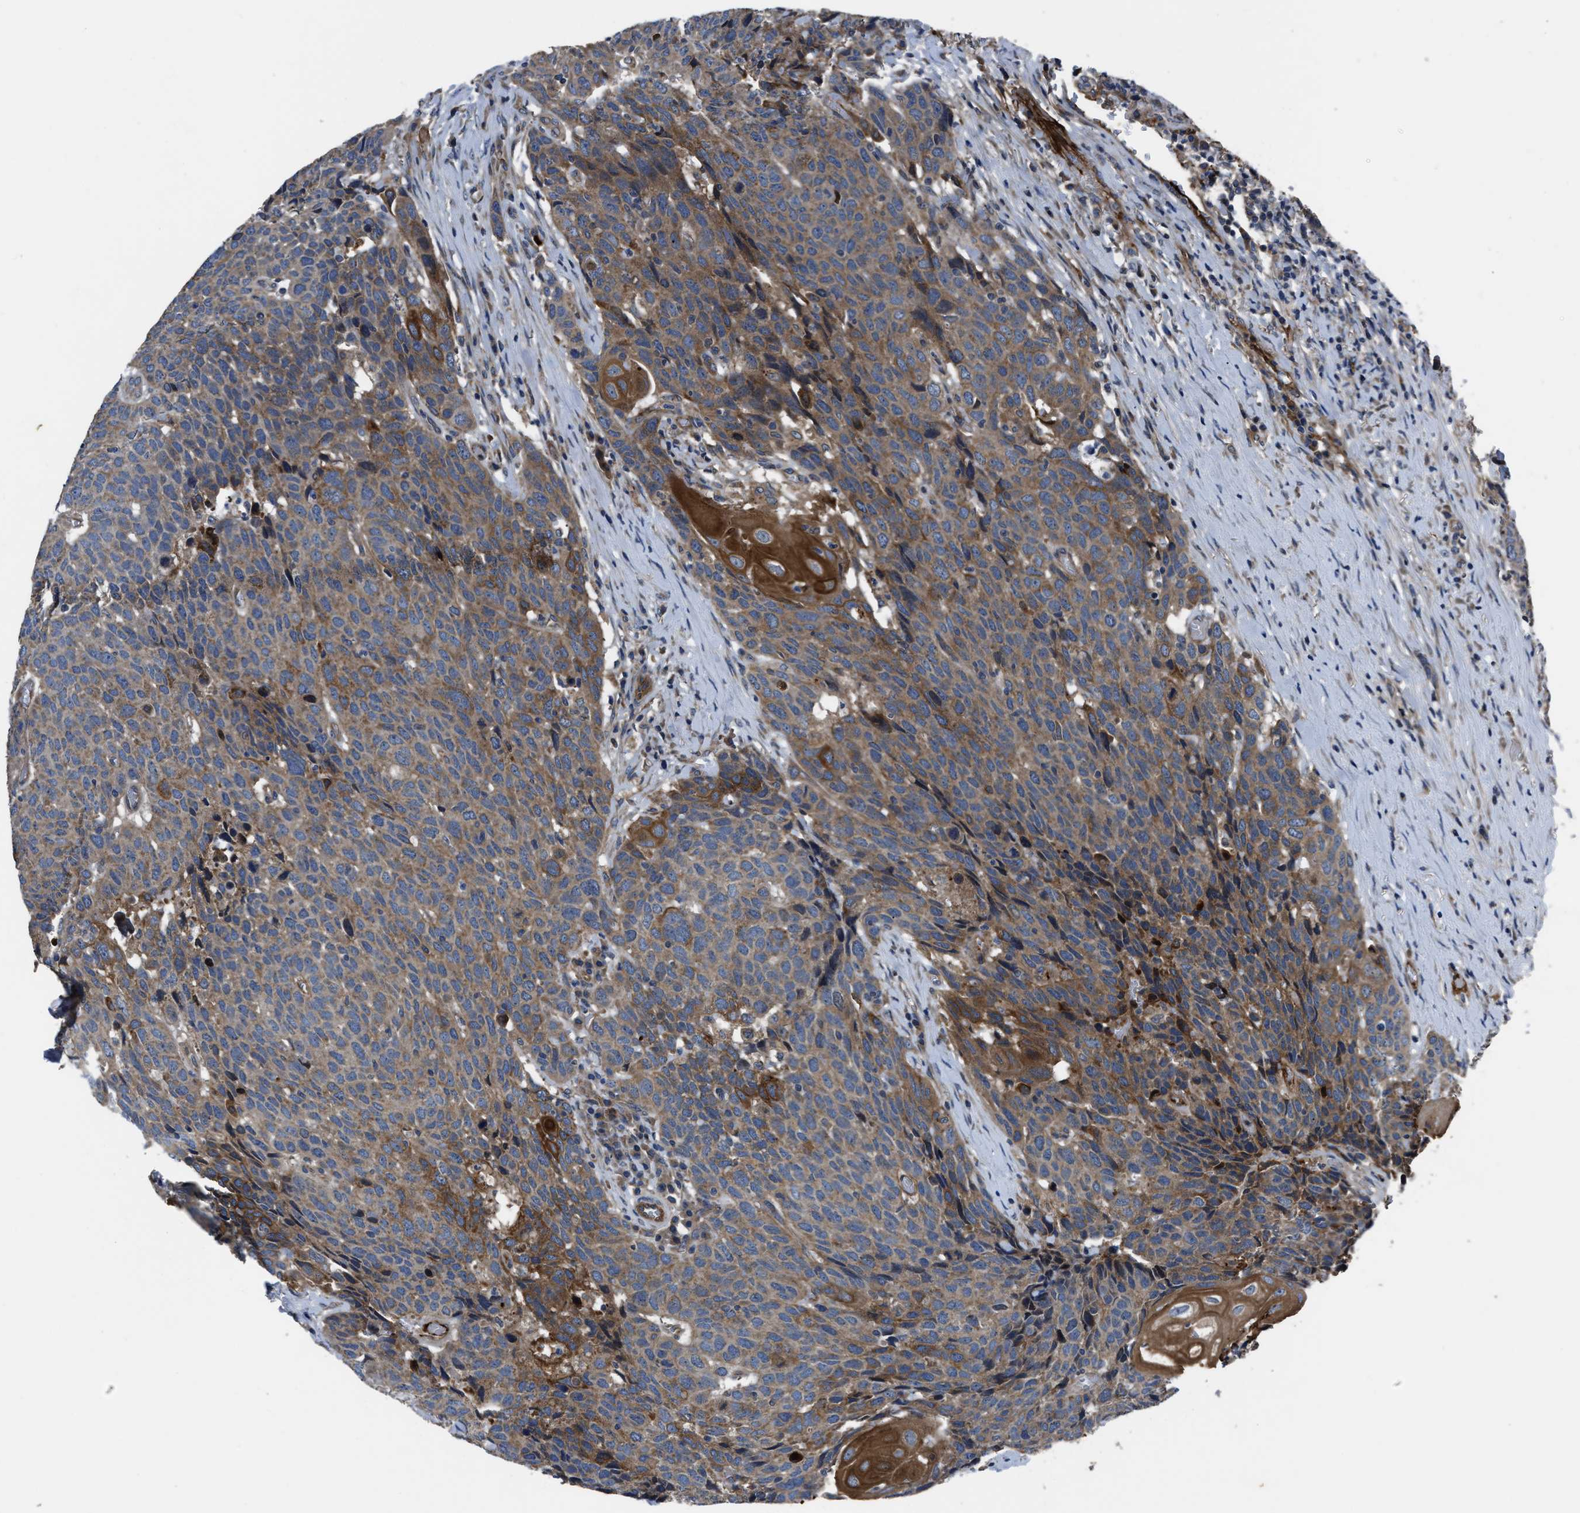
{"staining": {"intensity": "moderate", "quantity": ">75%", "location": "cytoplasmic/membranous"}, "tissue": "head and neck cancer", "cell_type": "Tumor cells", "image_type": "cancer", "snomed": [{"axis": "morphology", "description": "Squamous cell carcinoma, NOS"}, {"axis": "topography", "description": "Head-Neck"}], "caption": "Brown immunohistochemical staining in human head and neck squamous cell carcinoma demonstrates moderate cytoplasmic/membranous expression in approximately >75% of tumor cells.", "gene": "ERC1", "patient": {"sex": "male", "age": 66}}